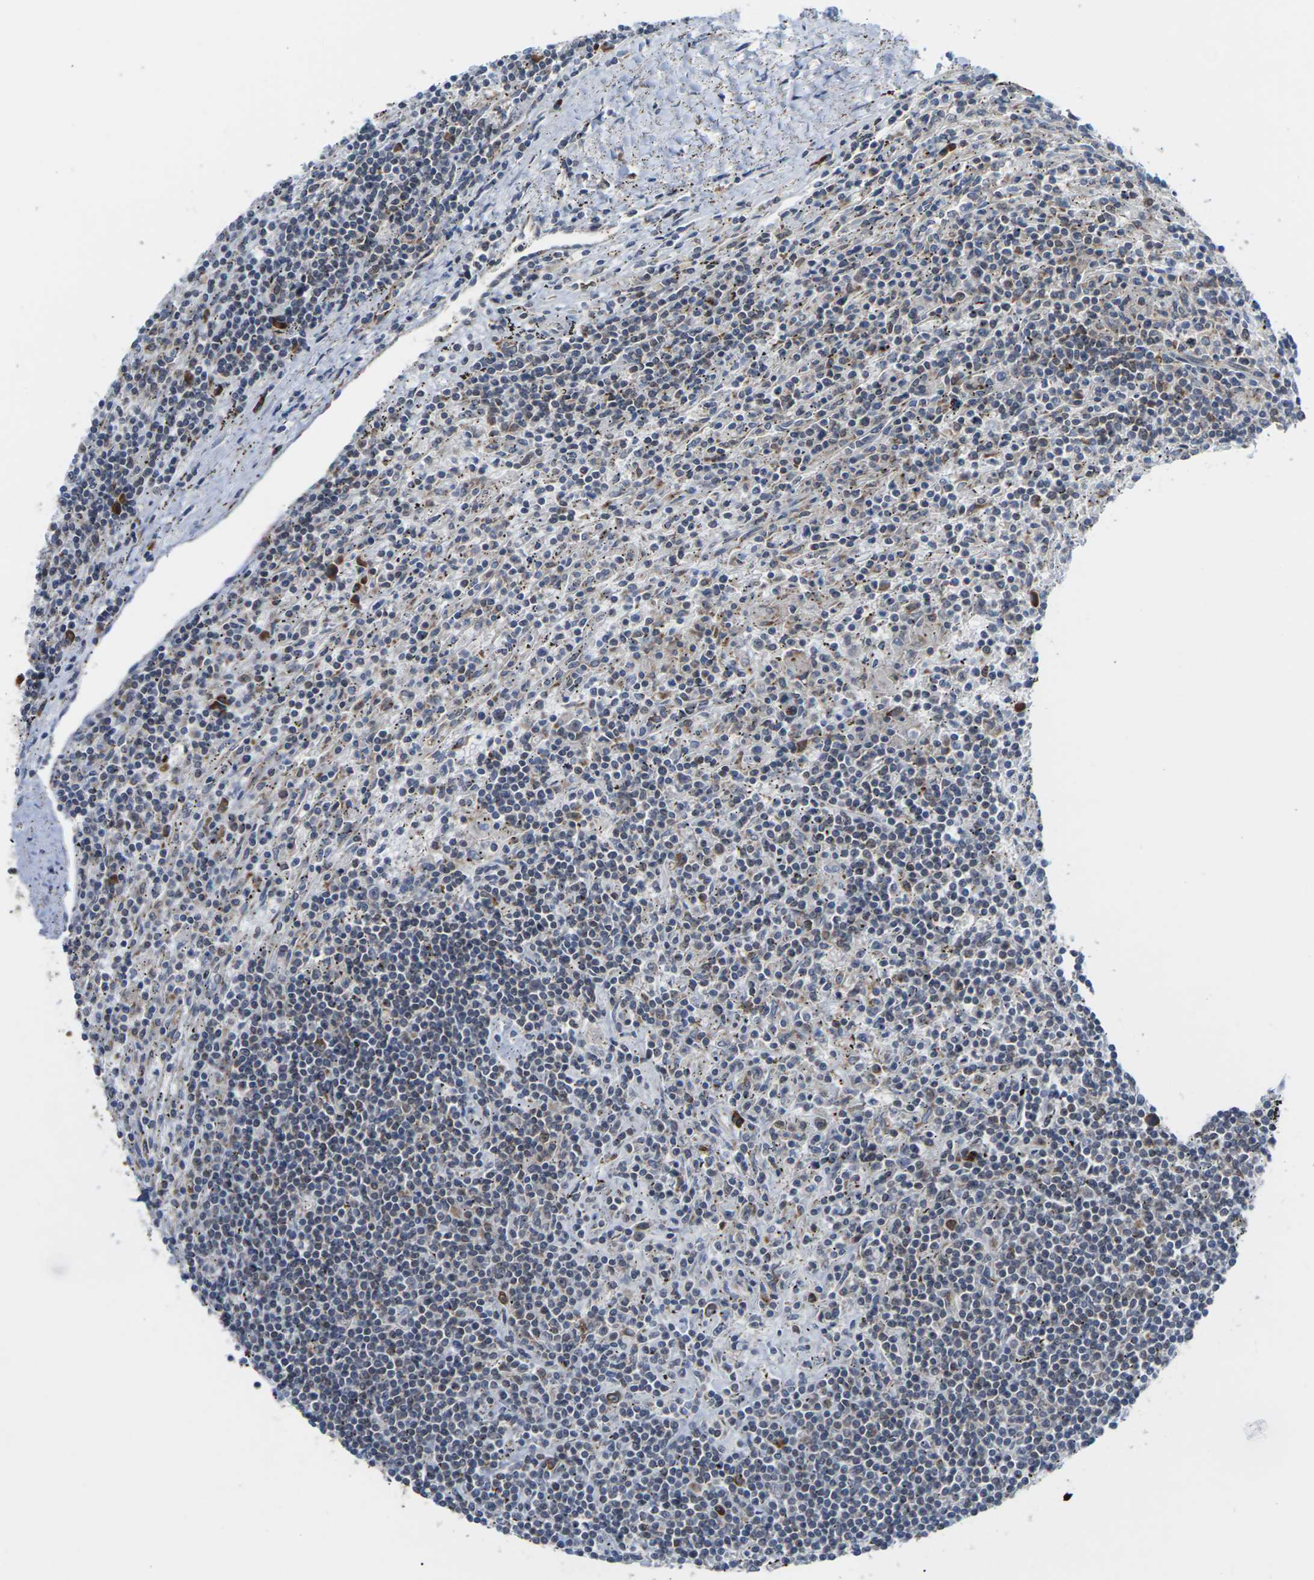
{"staining": {"intensity": "negative", "quantity": "none", "location": "none"}, "tissue": "lymphoma", "cell_type": "Tumor cells", "image_type": "cancer", "snomed": [{"axis": "morphology", "description": "Malignant lymphoma, non-Hodgkin's type, Low grade"}, {"axis": "topography", "description": "Spleen"}], "caption": "There is no significant staining in tumor cells of malignant lymphoma, non-Hodgkin's type (low-grade).", "gene": "PDZK1IP1", "patient": {"sex": "male", "age": 76}}